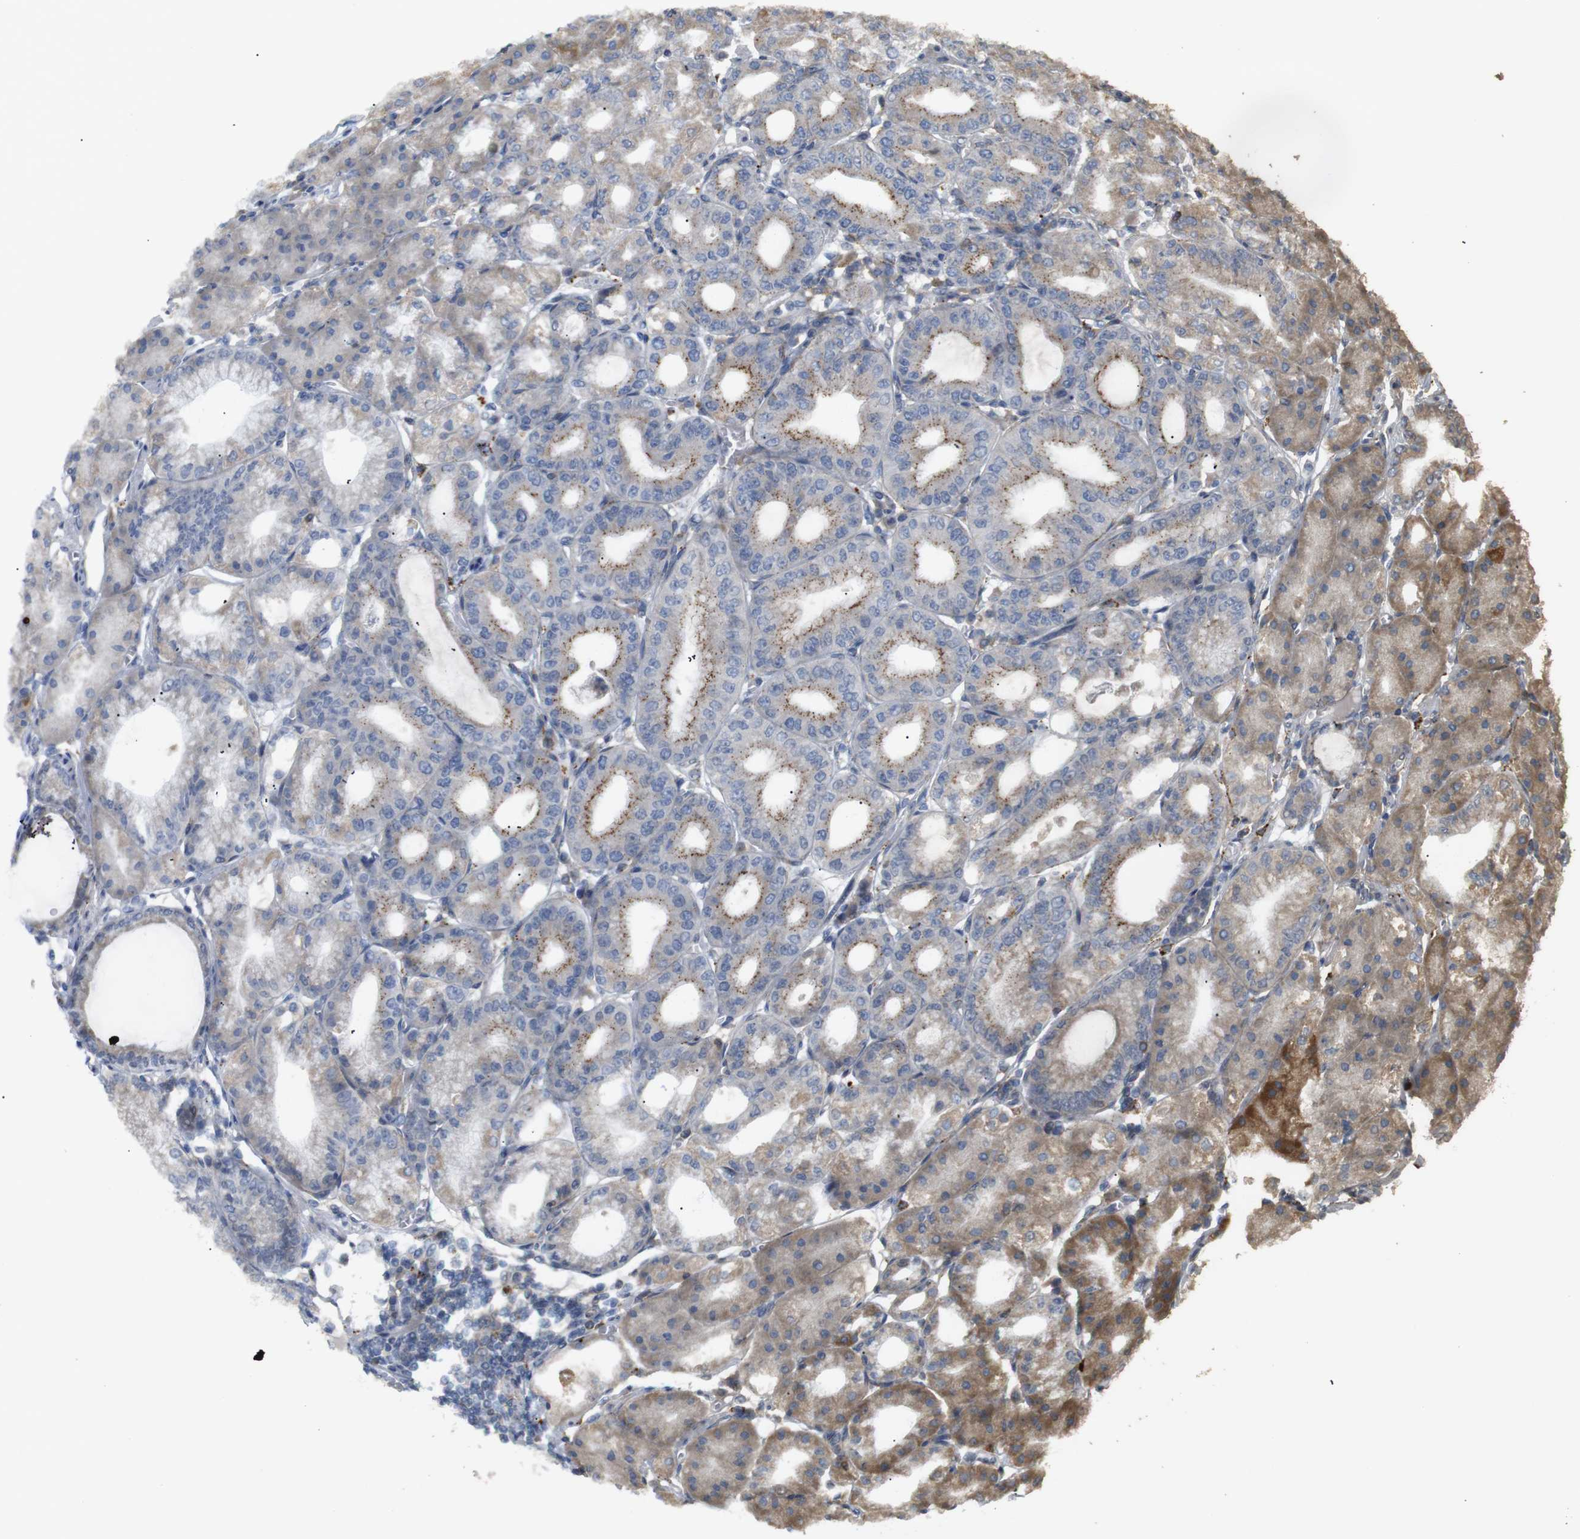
{"staining": {"intensity": "strong", "quantity": "25%-75%", "location": "cytoplasmic/membranous"}, "tissue": "stomach", "cell_type": "Glandular cells", "image_type": "normal", "snomed": [{"axis": "morphology", "description": "Normal tissue, NOS"}, {"axis": "topography", "description": "Stomach, lower"}], "caption": "Stomach stained for a protein demonstrates strong cytoplasmic/membranous positivity in glandular cells. The staining is performed using DAB (3,3'-diaminobenzidine) brown chromogen to label protein expression. The nuclei are counter-stained blue using hematoxylin.", "gene": "KSR1", "patient": {"sex": "male", "age": 71}}